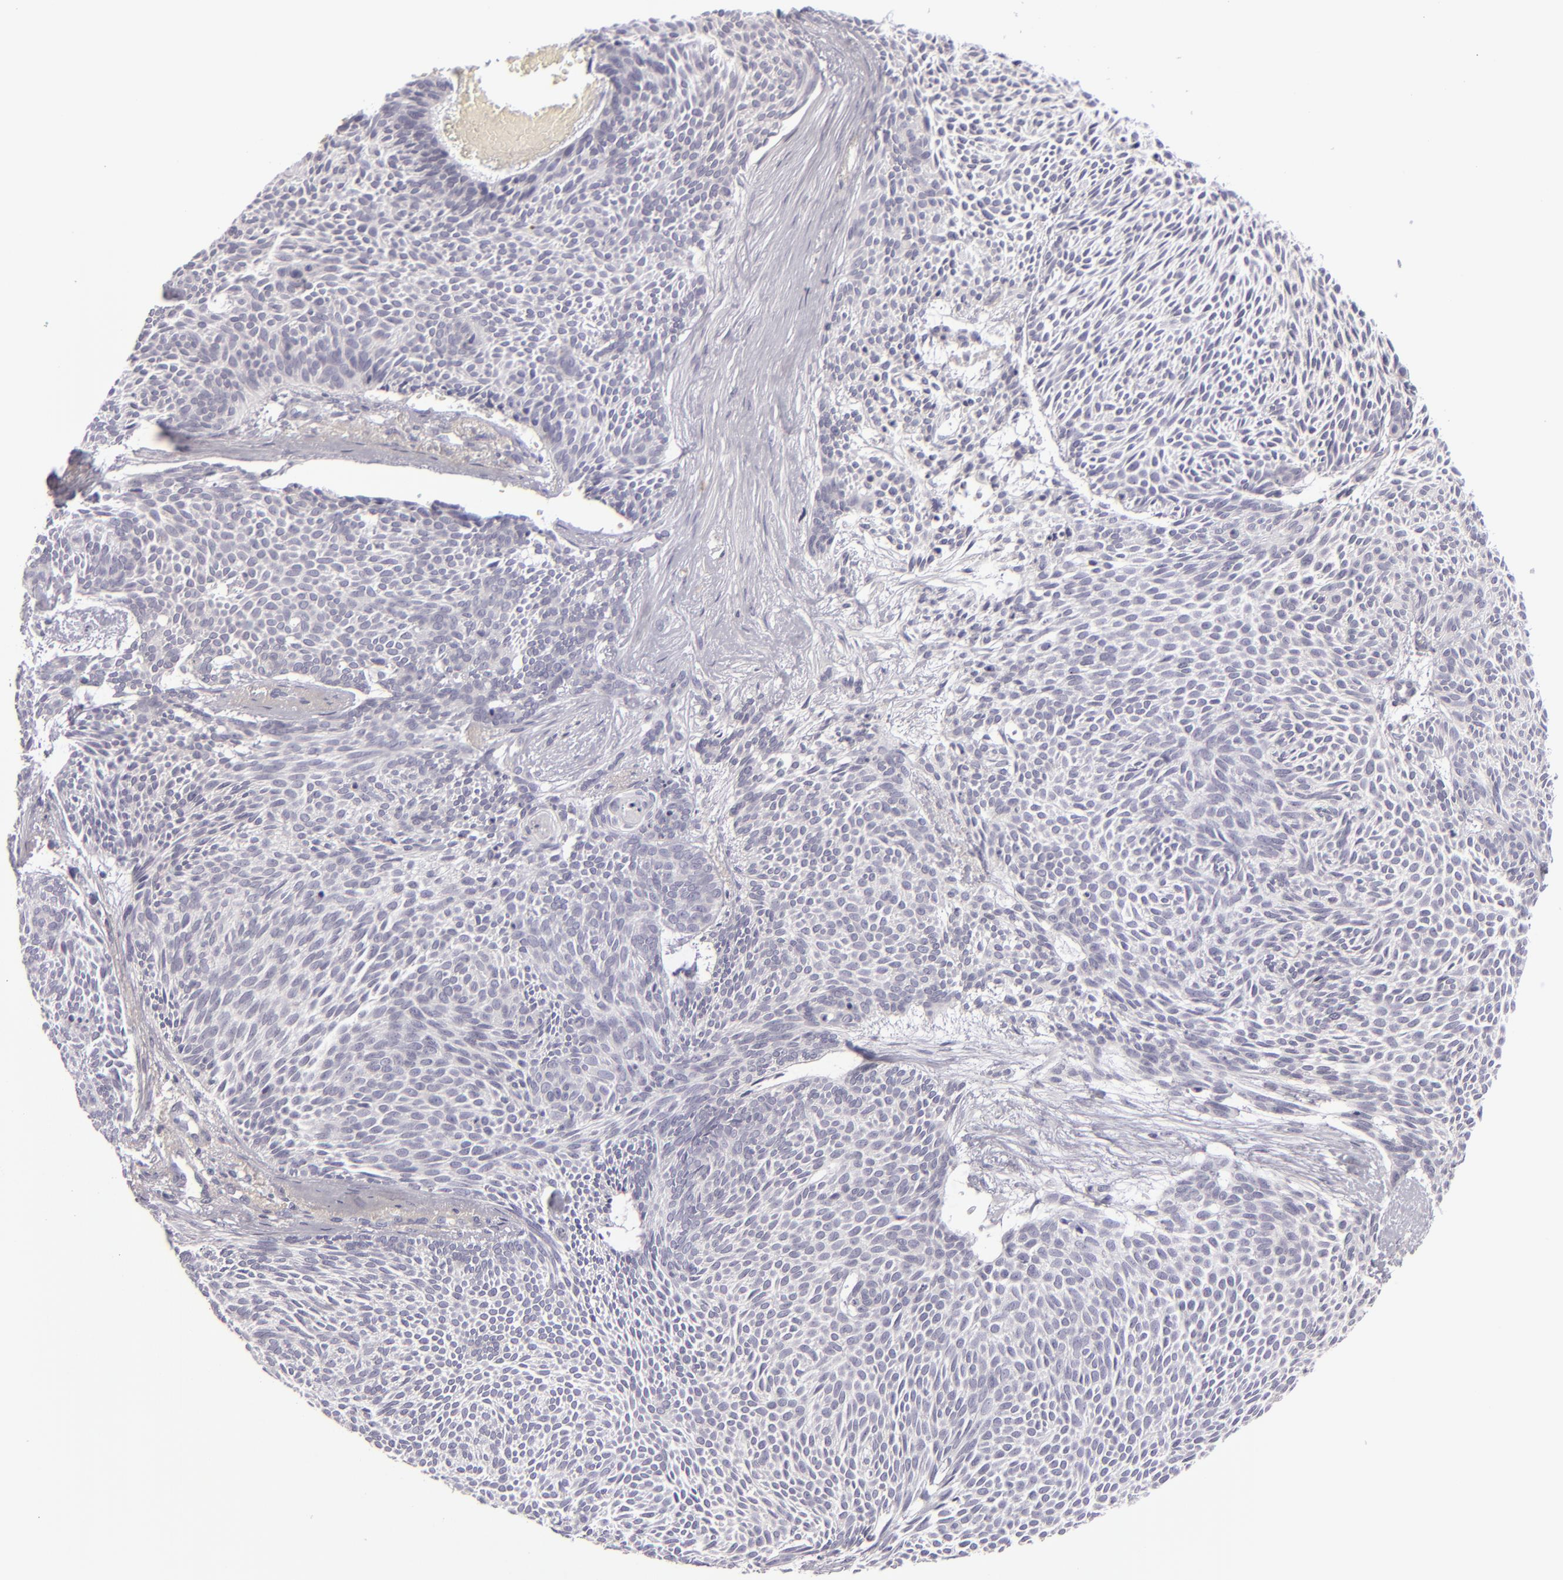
{"staining": {"intensity": "negative", "quantity": "none", "location": "none"}, "tissue": "skin cancer", "cell_type": "Tumor cells", "image_type": "cancer", "snomed": [{"axis": "morphology", "description": "Basal cell carcinoma"}, {"axis": "topography", "description": "Skin"}], "caption": "Photomicrograph shows no protein staining in tumor cells of basal cell carcinoma (skin) tissue.", "gene": "DLG4", "patient": {"sex": "male", "age": 84}}